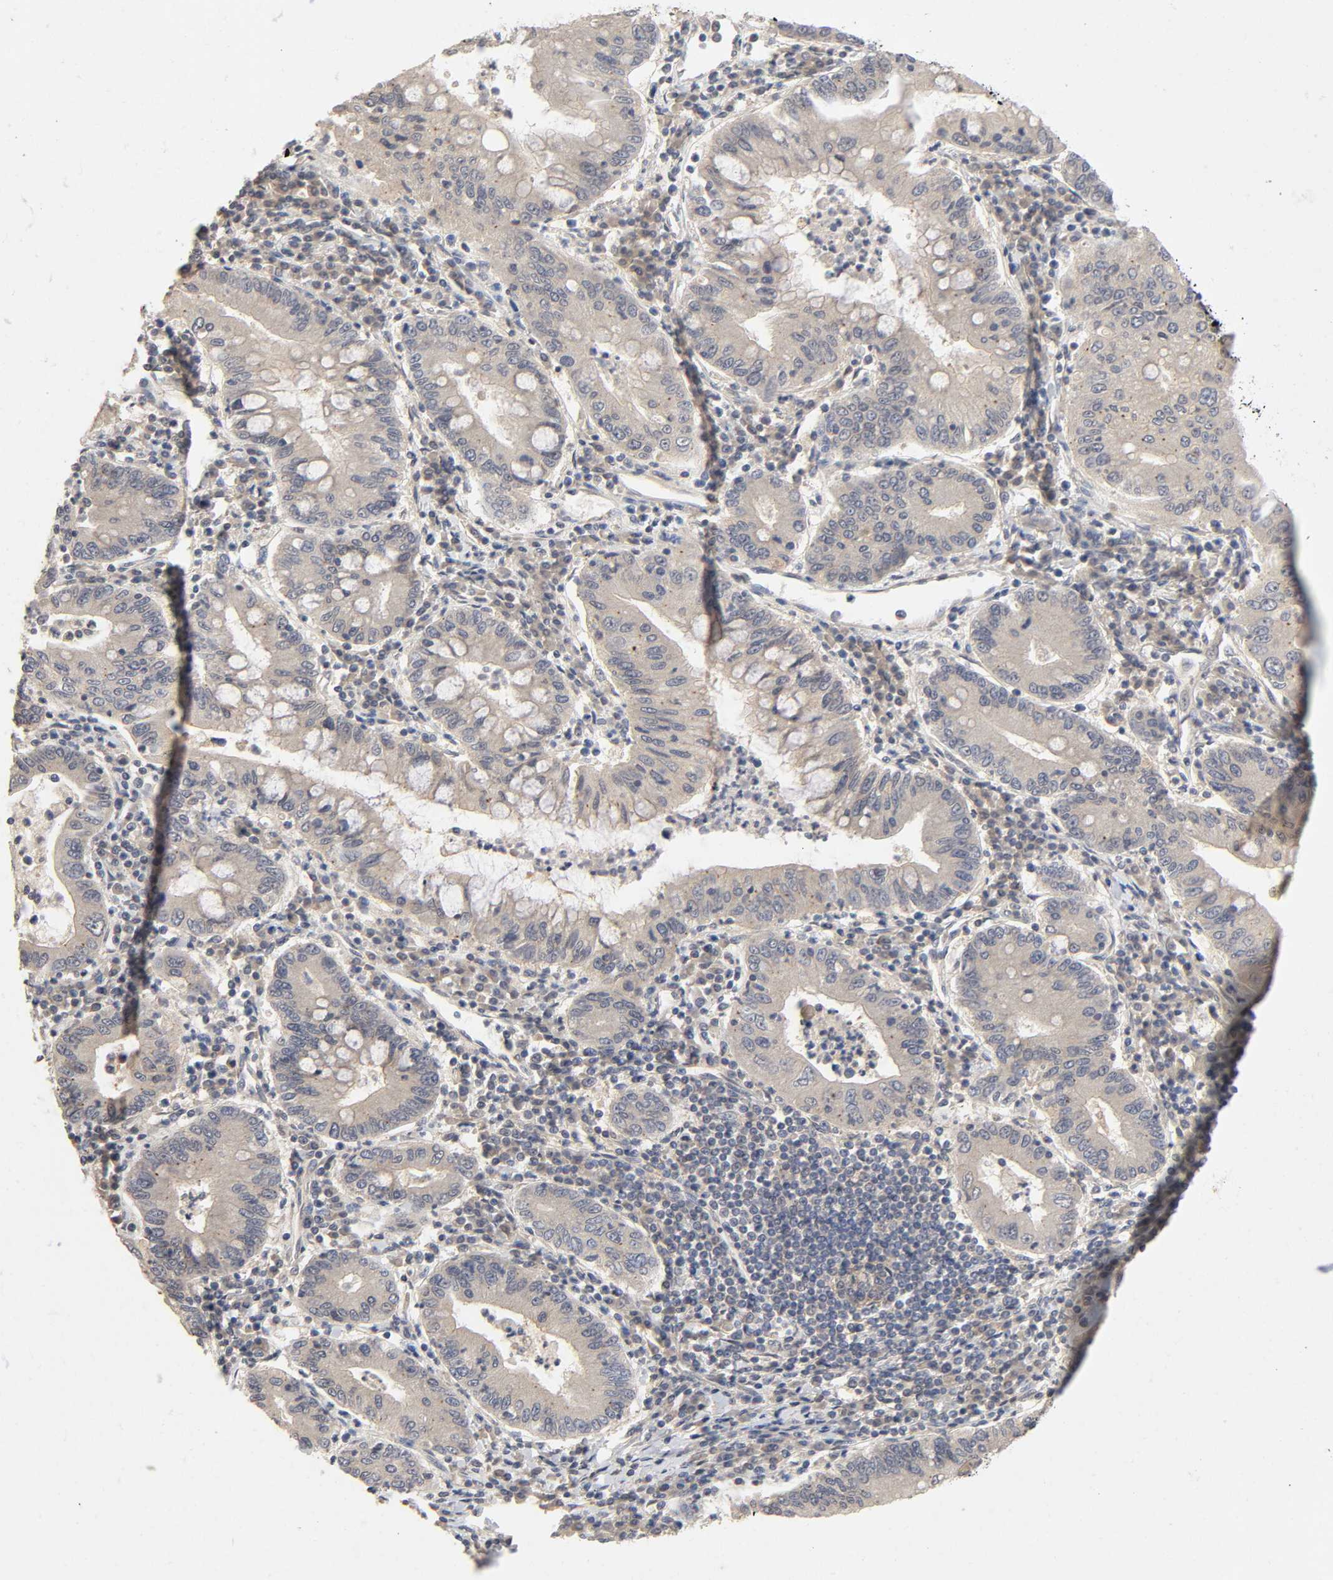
{"staining": {"intensity": "weak", "quantity": "<25%", "location": "cytoplasmic/membranous"}, "tissue": "stomach cancer", "cell_type": "Tumor cells", "image_type": "cancer", "snomed": [{"axis": "morphology", "description": "Normal tissue, NOS"}, {"axis": "morphology", "description": "Adenocarcinoma, NOS"}, {"axis": "topography", "description": "Esophagus"}, {"axis": "topography", "description": "Stomach, upper"}, {"axis": "topography", "description": "Peripheral nerve tissue"}], "caption": "IHC photomicrograph of human stomach cancer stained for a protein (brown), which displays no staining in tumor cells.", "gene": "CPB2", "patient": {"sex": "male", "age": 62}}